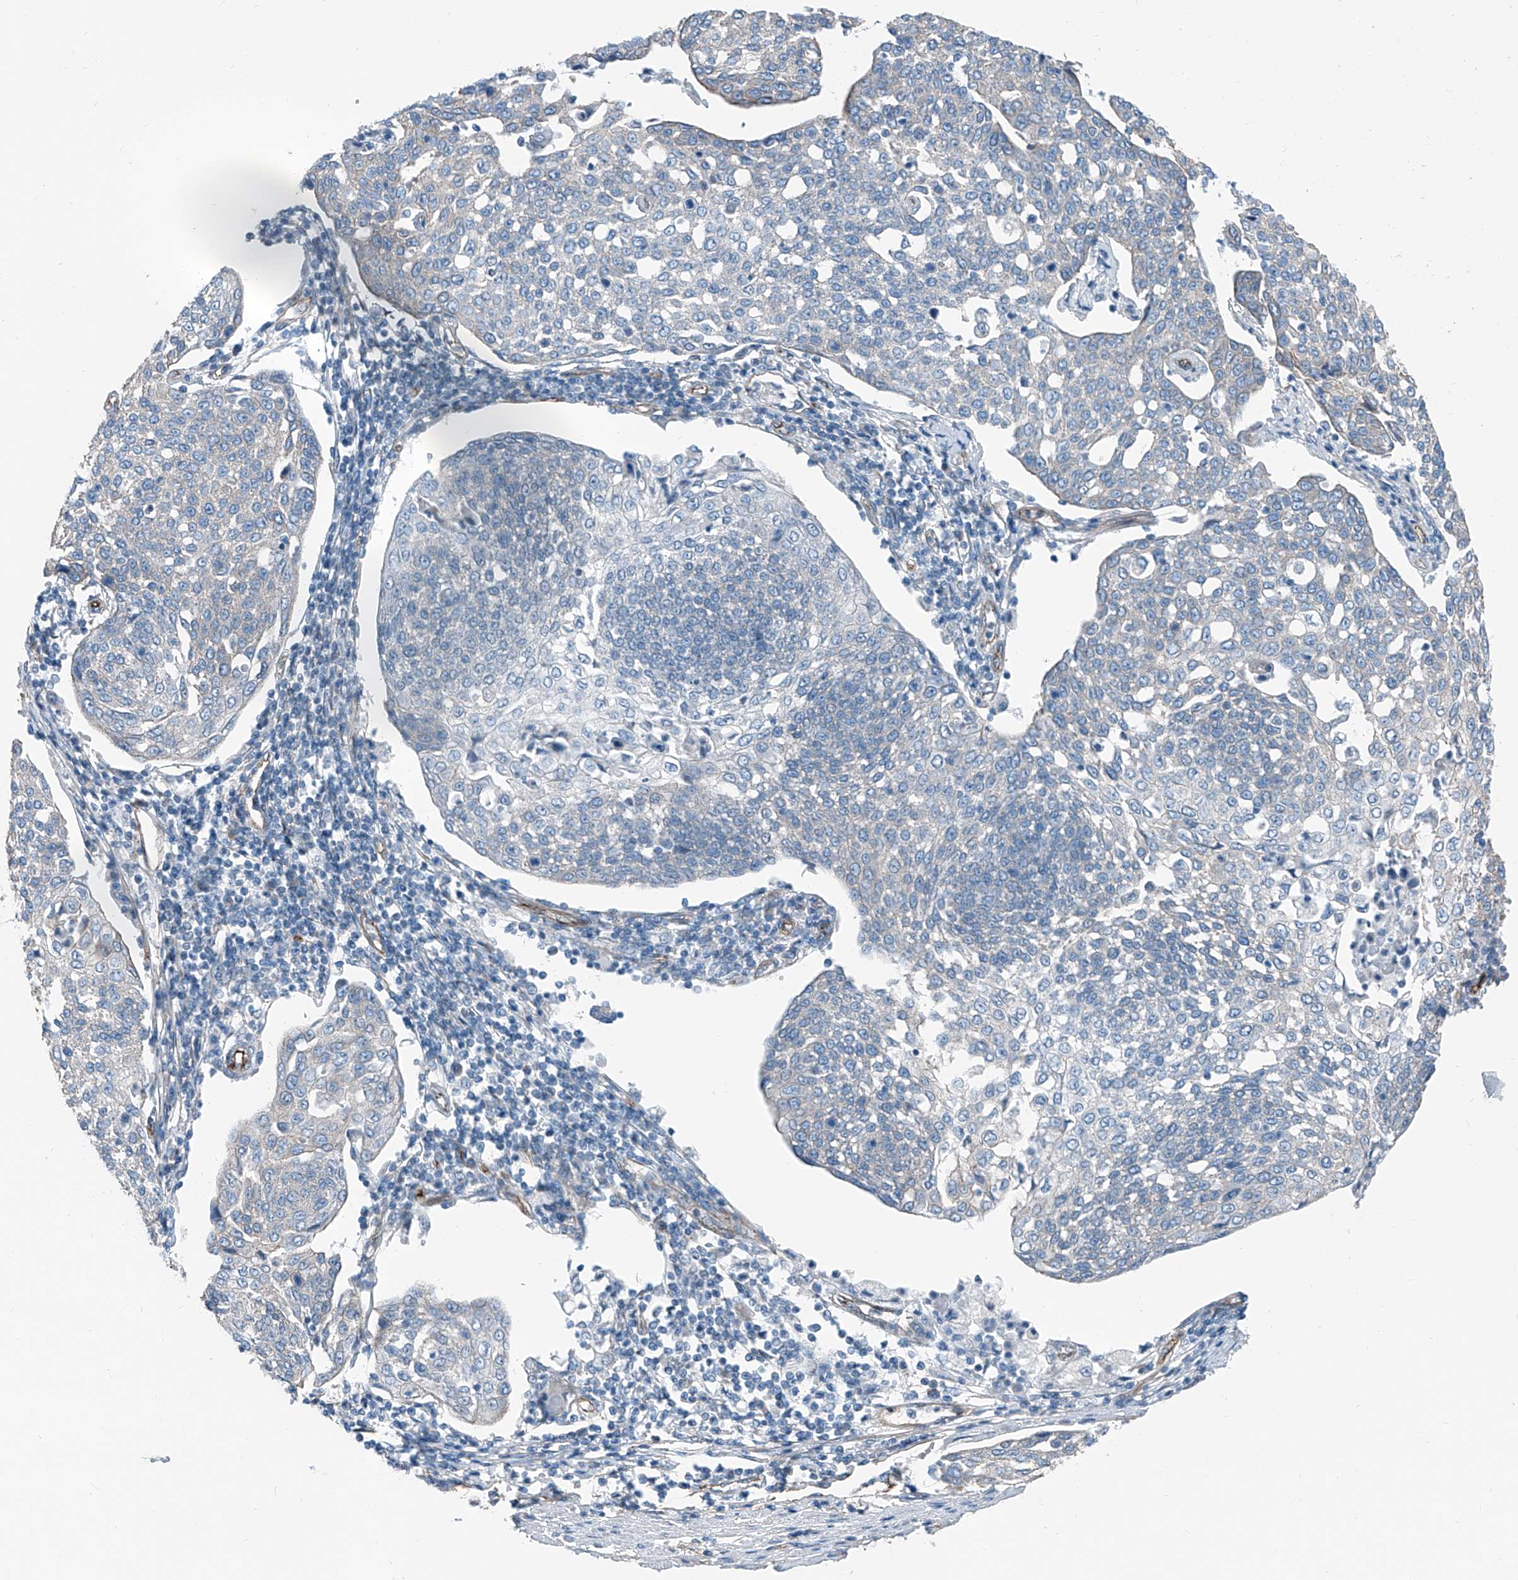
{"staining": {"intensity": "negative", "quantity": "none", "location": "none"}, "tissue": "cervical cancer", "cell_type": "Tumor cells", "image_type": "cancer", "snomed": [{"axis": "morphology", "description": "Squamous cell carcinoma, NOS"}, {"axis": "topography", "description": "Cervix"}], "caption": "Protein analysis of squamous cell carcinoma (cervical) reveals no significant positivity in tumor cells.", "gene": "THEMIS2", "patient": {"sex": "female", "age": 34}}